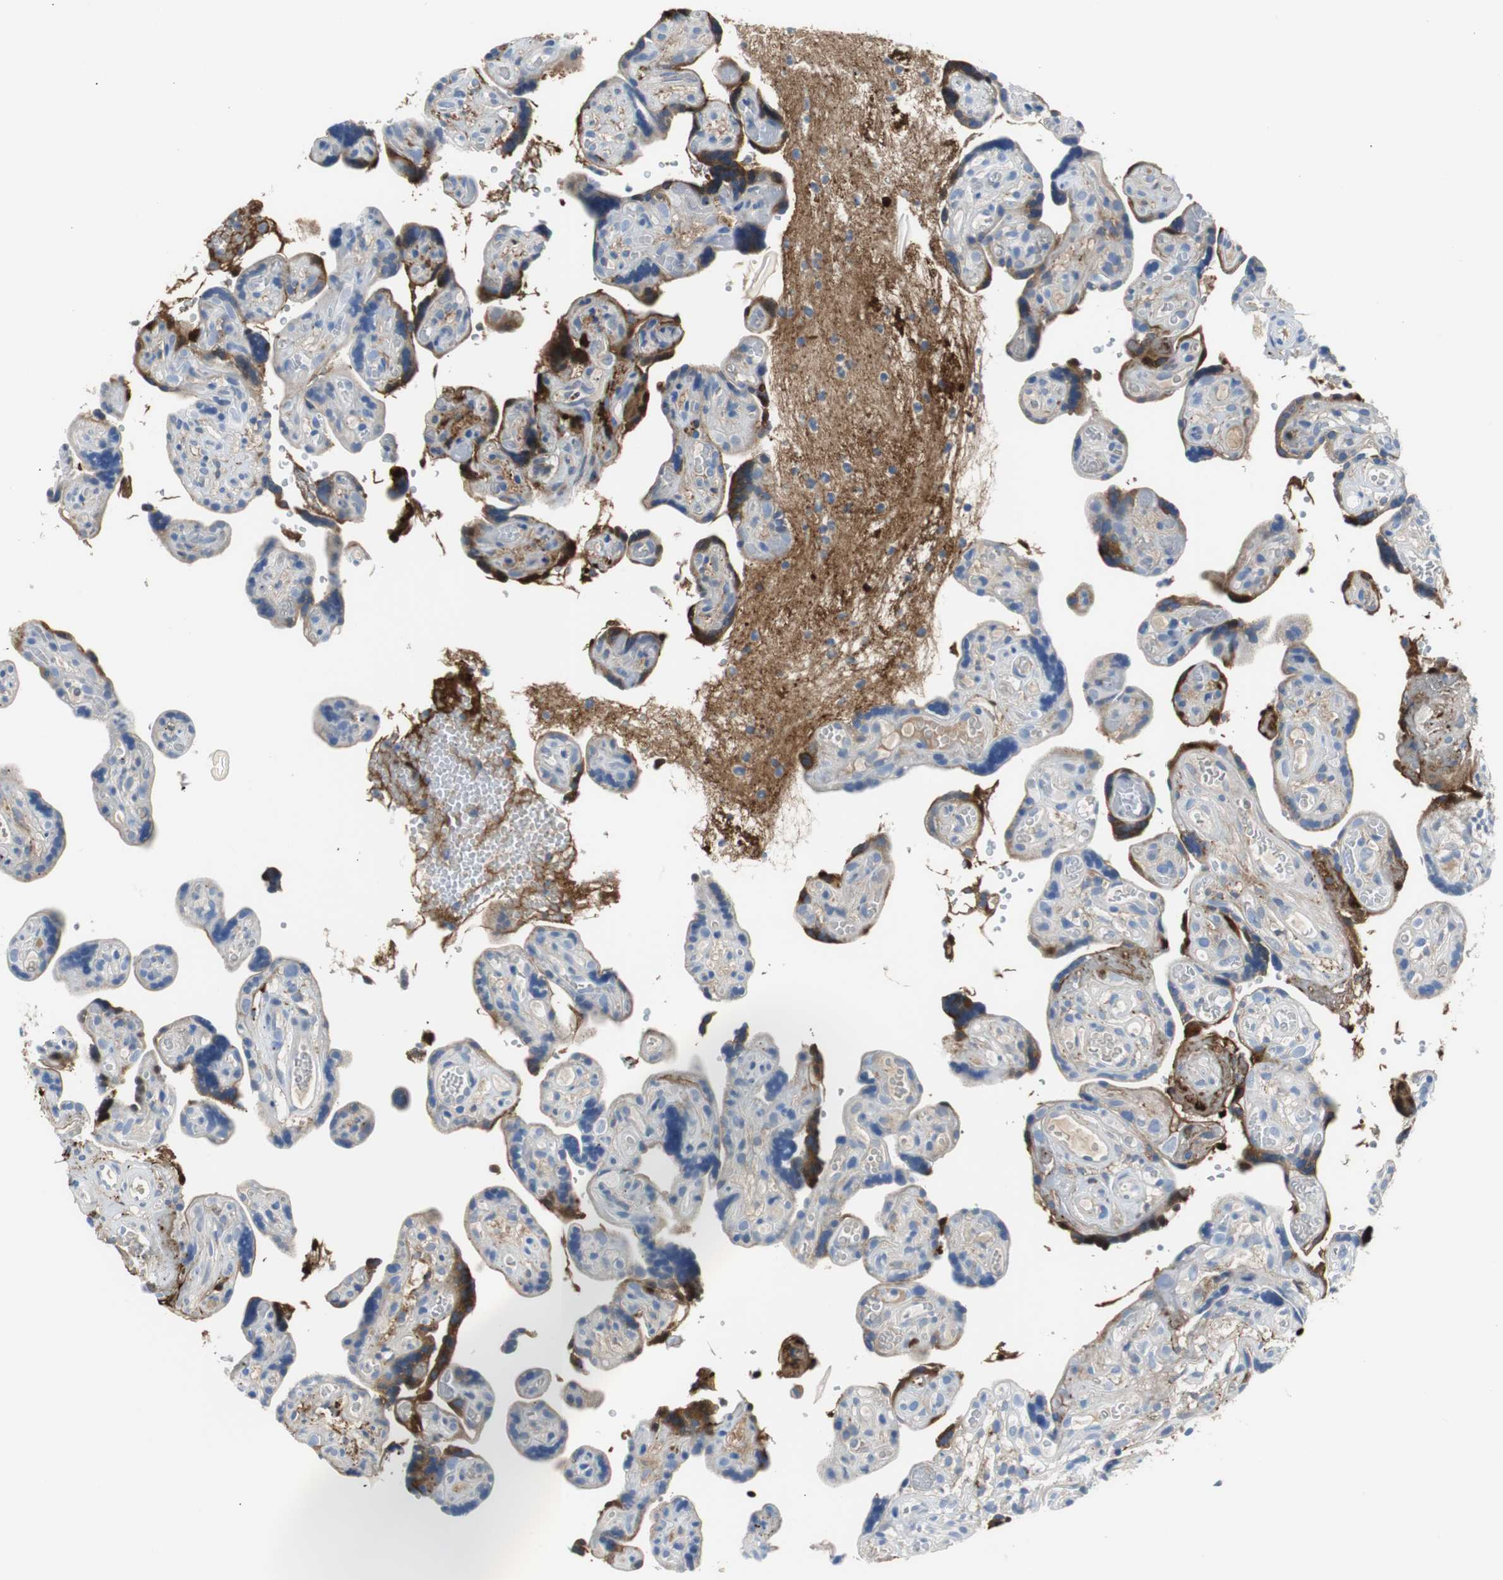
{"staining": {"intensity": "negative", "quantity": "none", "location": "none"}, "tissue": "placenta", "cell_type": "Decidual cells", "image_type": "normal", "snomed": [{"axis": "morphology", "description": "Normal tissue, NOS"}, {"axis": "topography", "description": "Placenta"}], "caption": "A high-resolution image shows immunohistochemistry (IHC) staining of benign placenta, which displays no significant staining in decidual cells.", "gene": "APCS", "patient": {"sex": "female", "age": 30}}